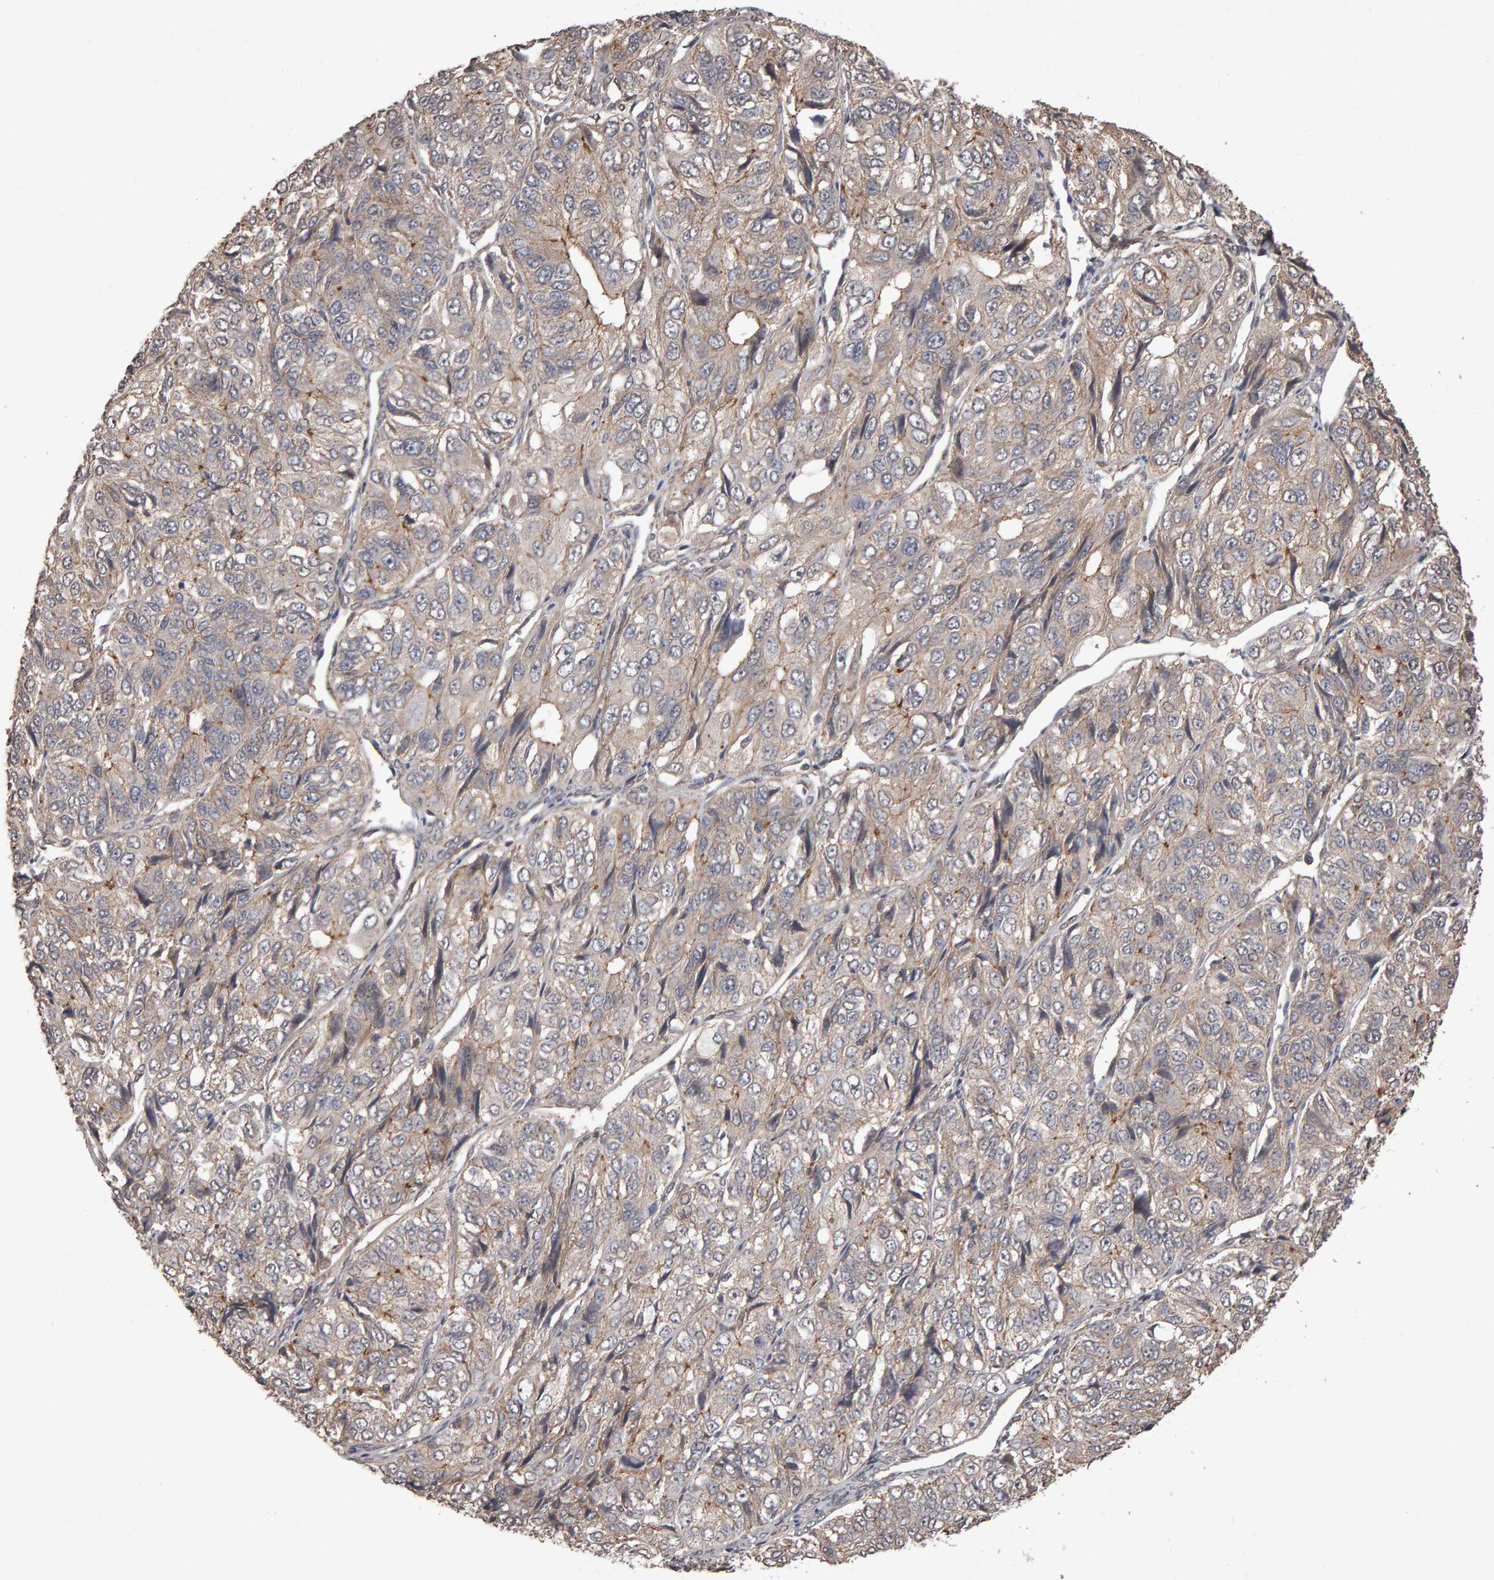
{"staining": {"intensity": "weak", "quantity": "25%-75%", "location": "cytoplasmic/membranous"}, "tissue": "ovarian cancer", "cell_type": "Tumor cells", "image_type": "cancer", "snomed": [{"axis": "morphology", "description": "Carcinoma, endometroid"}, {"axis": "topography", "description": "Ovary"}], "caption": "Protein analysis of ovarian endometroid carcinoma tissue exhibits weak cytoplasmic/membranous positivity in approximately 25%-75% of tumor cells. (brown staining indicates protein expression, while blue staining denotes nuclei).", "gene": "SCRIB", "patient": {"sex": "female", "age": 51}}